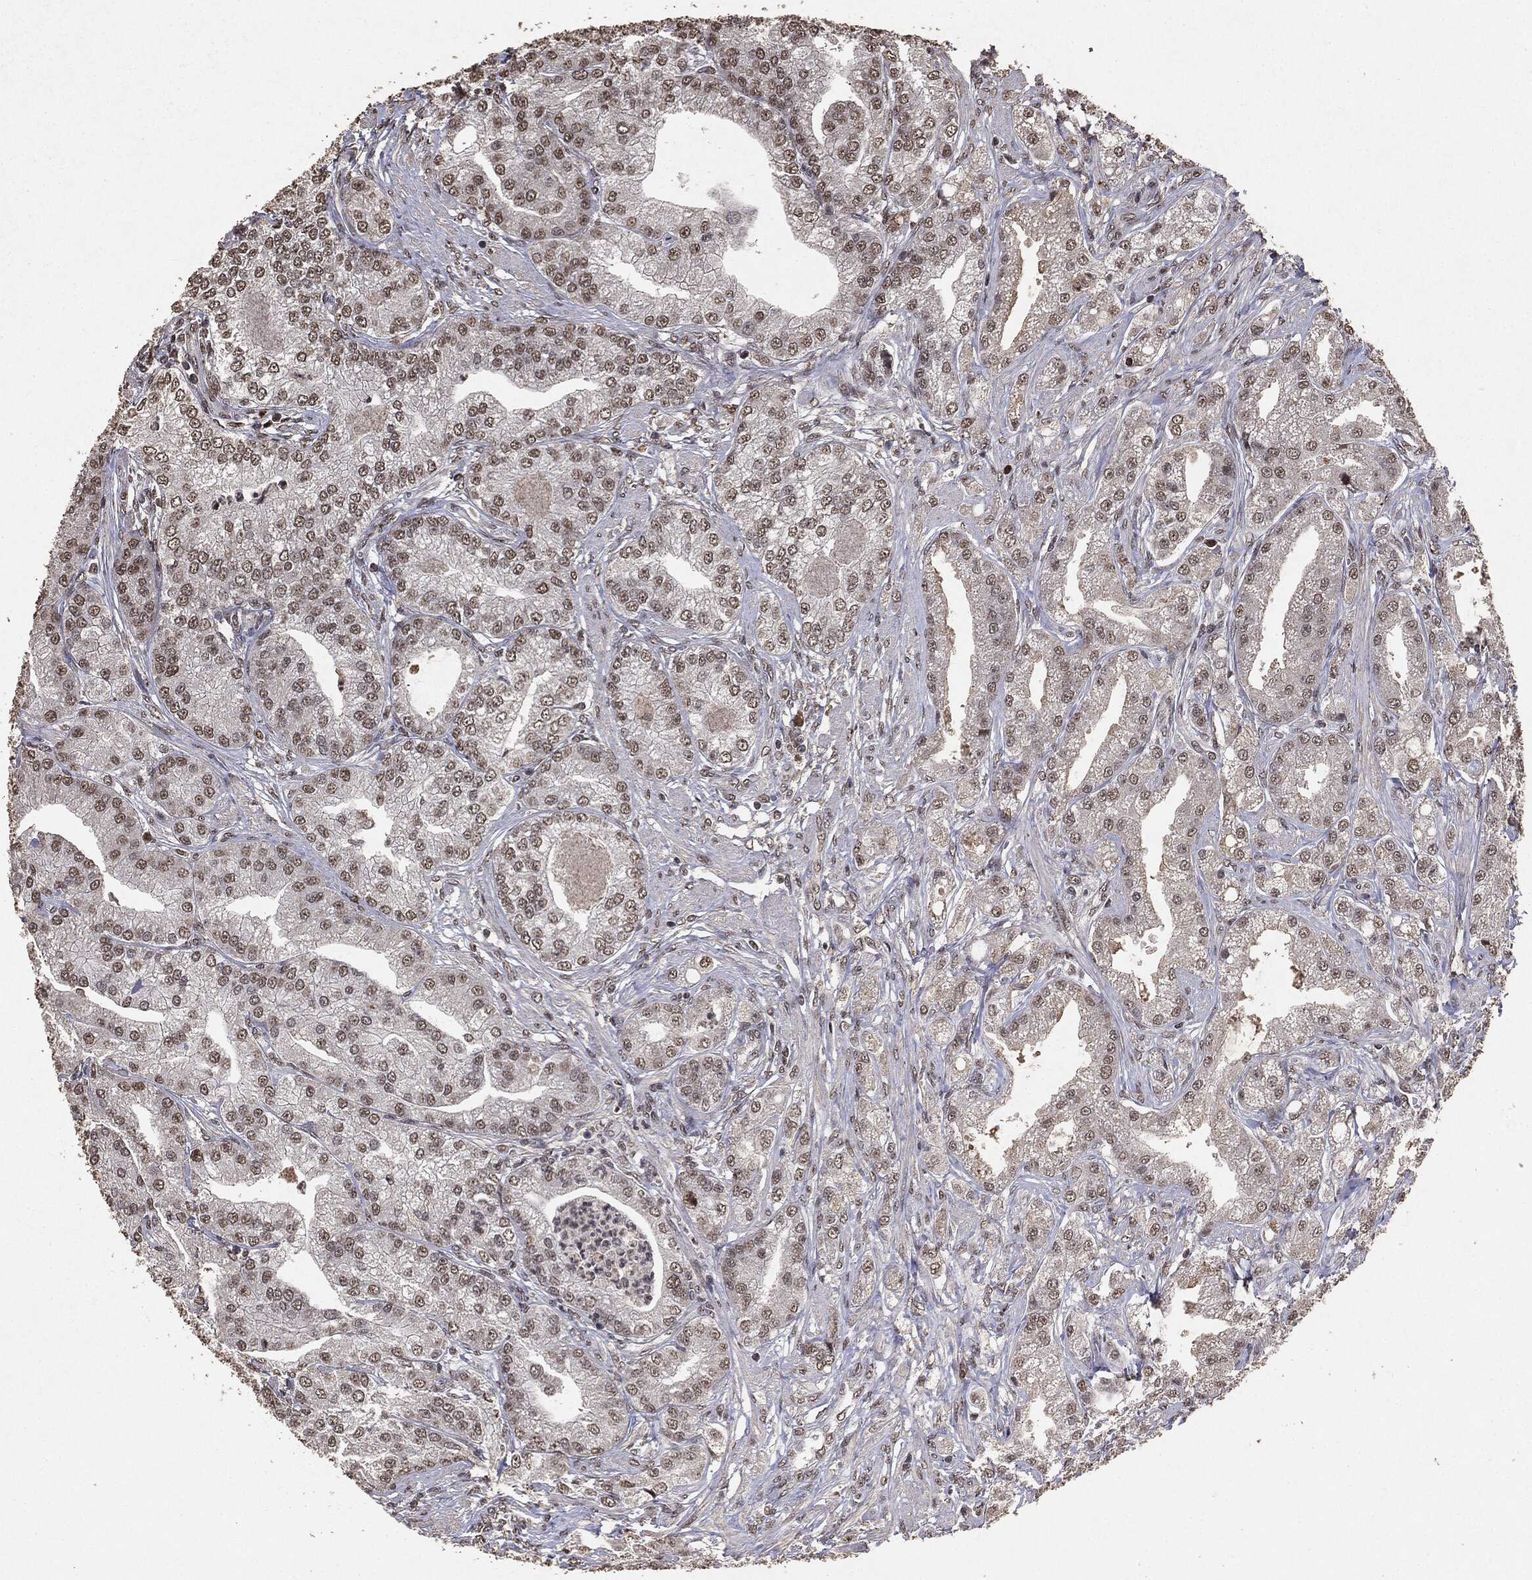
{"staining": {"intensity": "weak", "quantity": "<25%", "location": "nuclear"}, "tissue": "prostate cancer", "cell_type": "Tumor cells", "image_type": "cancer", "snomed": [{"axis": "morphology", "description": "Adenocarcinoma, High grade"}, {"axis": "topography", "description": "Prostate"}], "caption": "An immunohistochemistry photomicrograph of prostate adenocarcinoma (high-grade) is shown. There is no staining in tumor cells of prostate adenocarcinoma (high-grade). The staining is performed using DAB (3,3'-diaminobenzidine) brown chromogen with nuclei counter-stained in using hematoxylin.", "gene": "RAD18", "patient": {"sex": "male", "age": 61}}